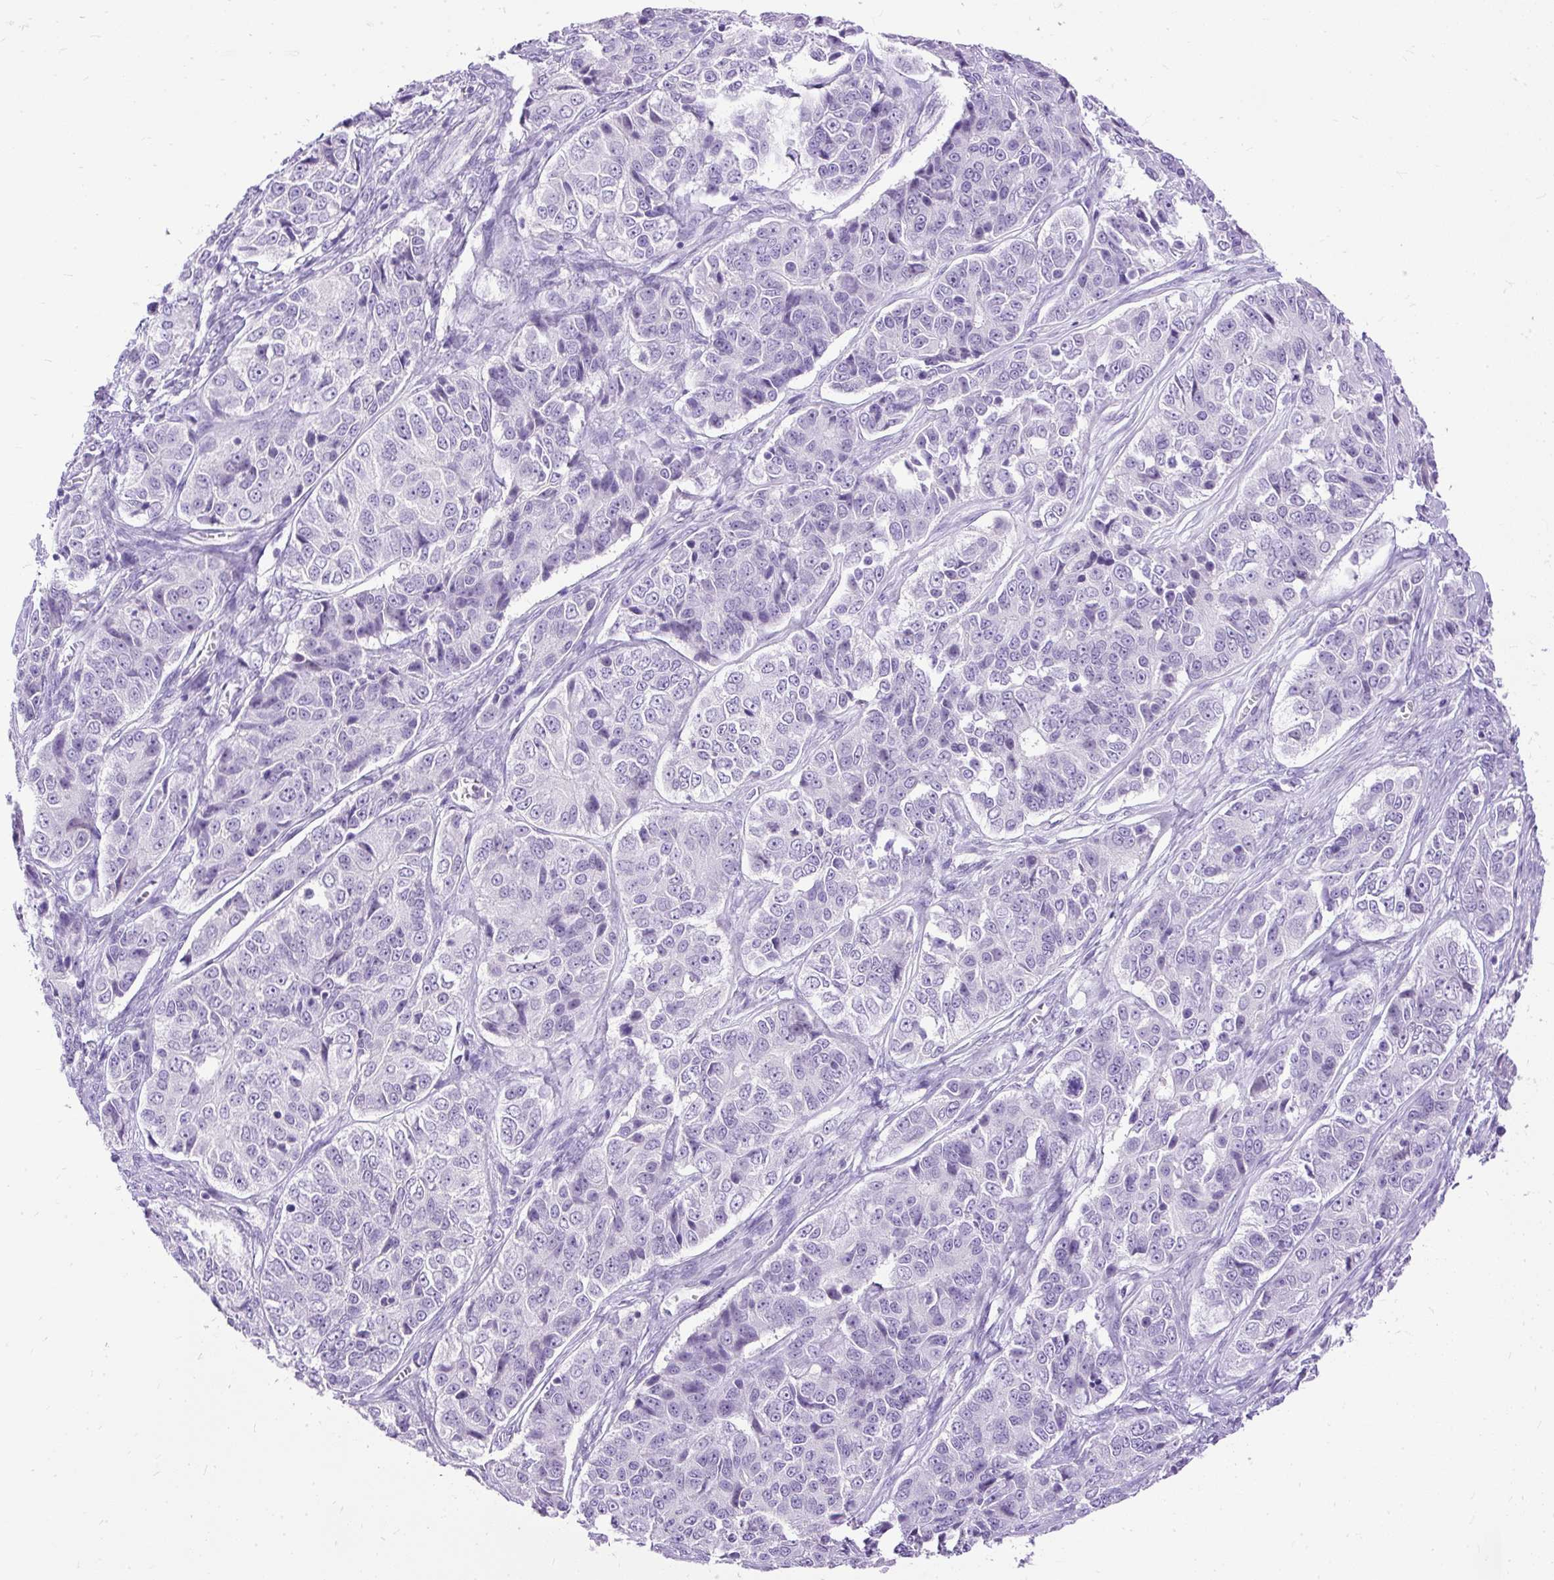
{"staining": {"intensity": "negative", "quantity": "none", "location": "none"}, "tissue": "ovarian cancer", "cell_type": "Tumor cells", "image_type": "cancer", "snomed": [{"axis": "morphology", "description": "Carcinoma, endometroid"}, {"axis": "topography", "description": "Ovary"}], "caption": "An immunohistochemistry histopathology image of ovarian cancer (endometroid carcinoma) is shown. There is no staining in tumor cells of ovarian cancer (endometroid carcinoma).", "gene": "HEY1", "patient": {"sex": "female", "age": 51}}